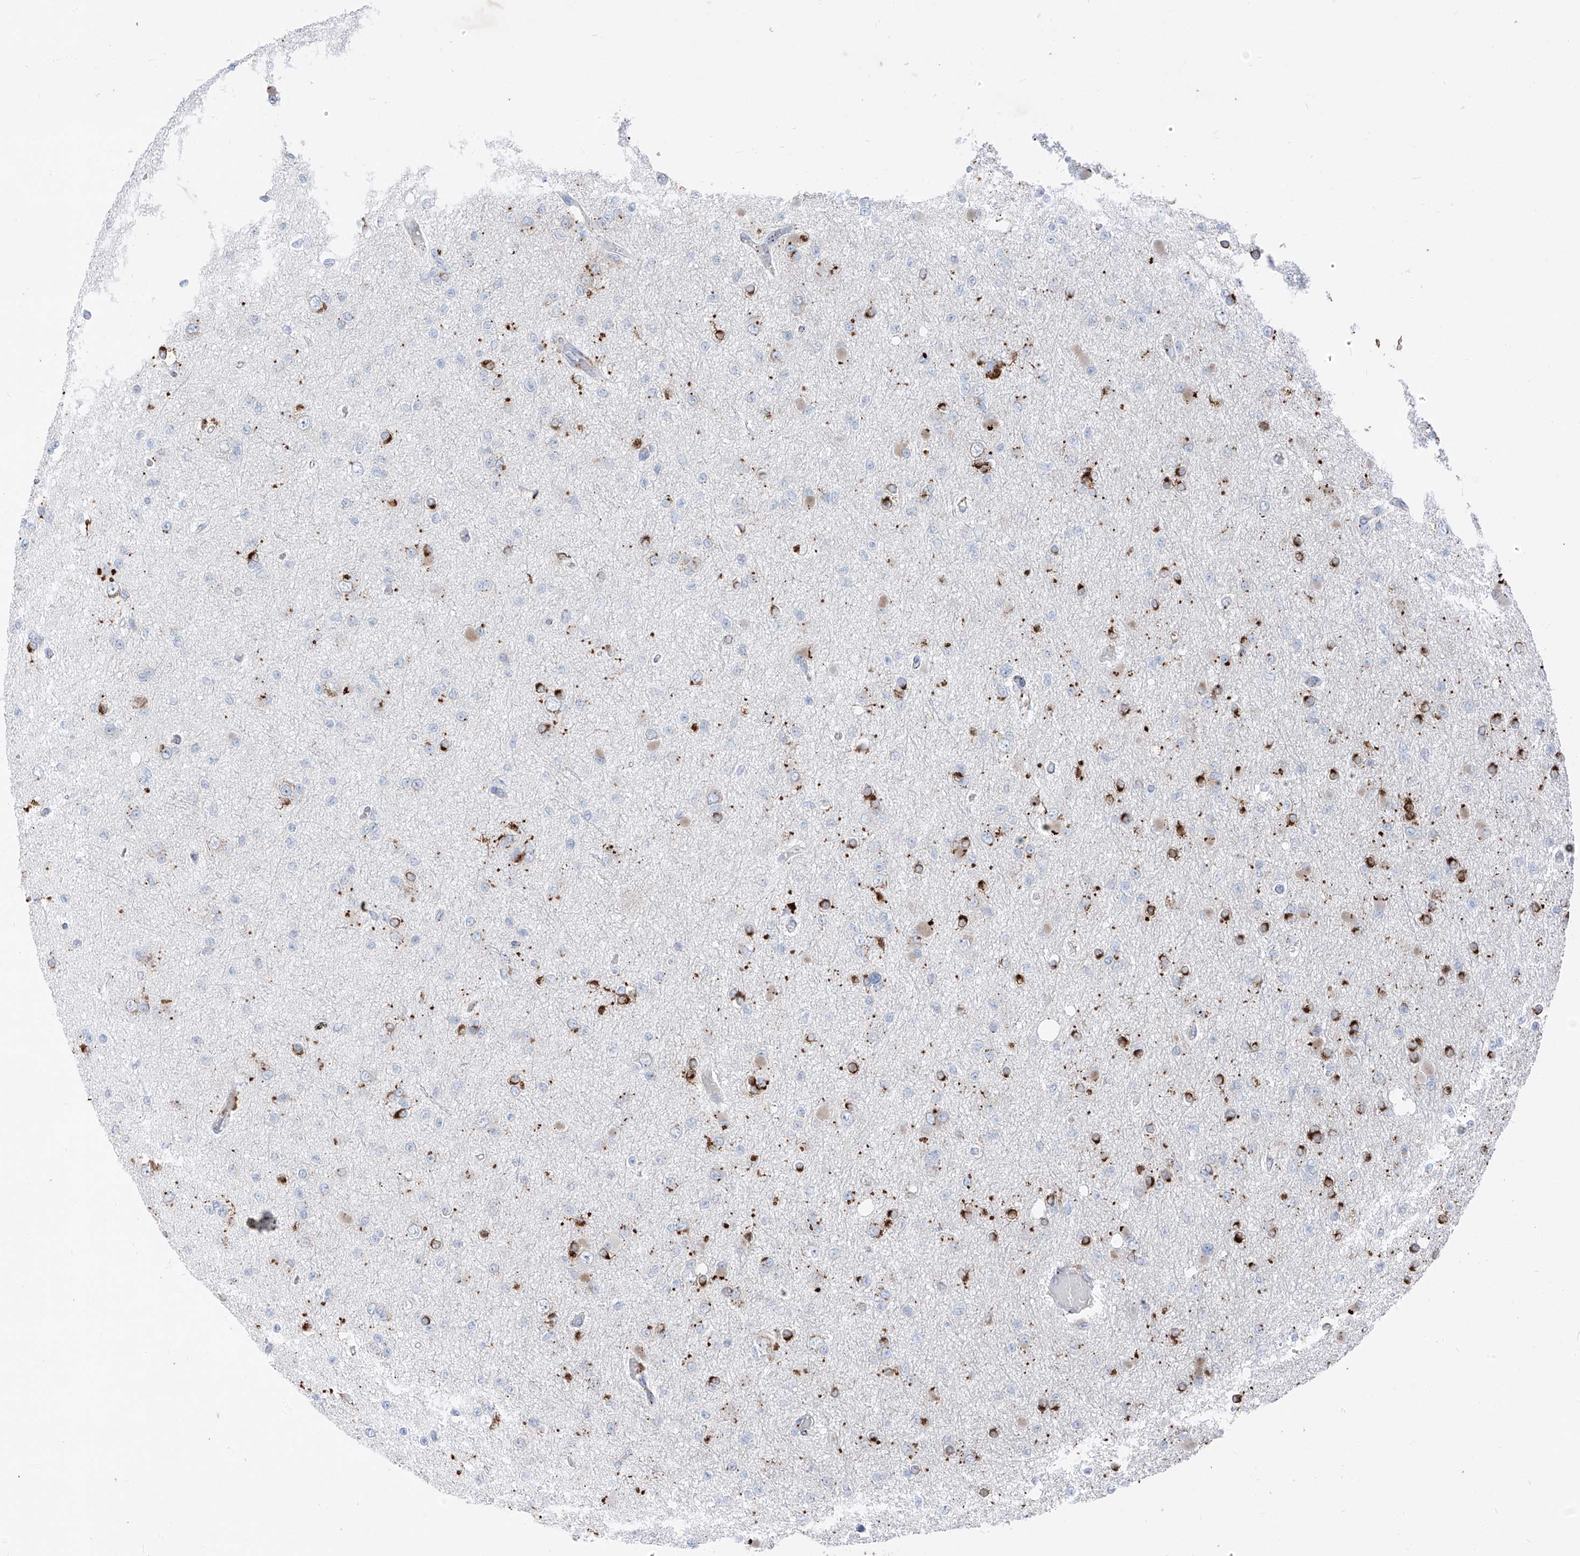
{"staining": {"intensity": "strong", "quantity": "25%-75%", "location": "cytoplasmic/membranous"}, "tissue": "glioma", "cell_type": "Tumor cells", "image_type": "cancer", "snomed": [{"axis": "morphology", "description": "Glioma, malignant, Low grade"}, {"axis": "topography", "description": "Brain"}], "caption": "Protein expression analysis of malignant low-grade glioma displays strong cytoplasmic/membranous staining in about 25%-75% of tumor cells.", "gene": "GPR137C", "patient": {"sex": "female", "age": 22}}